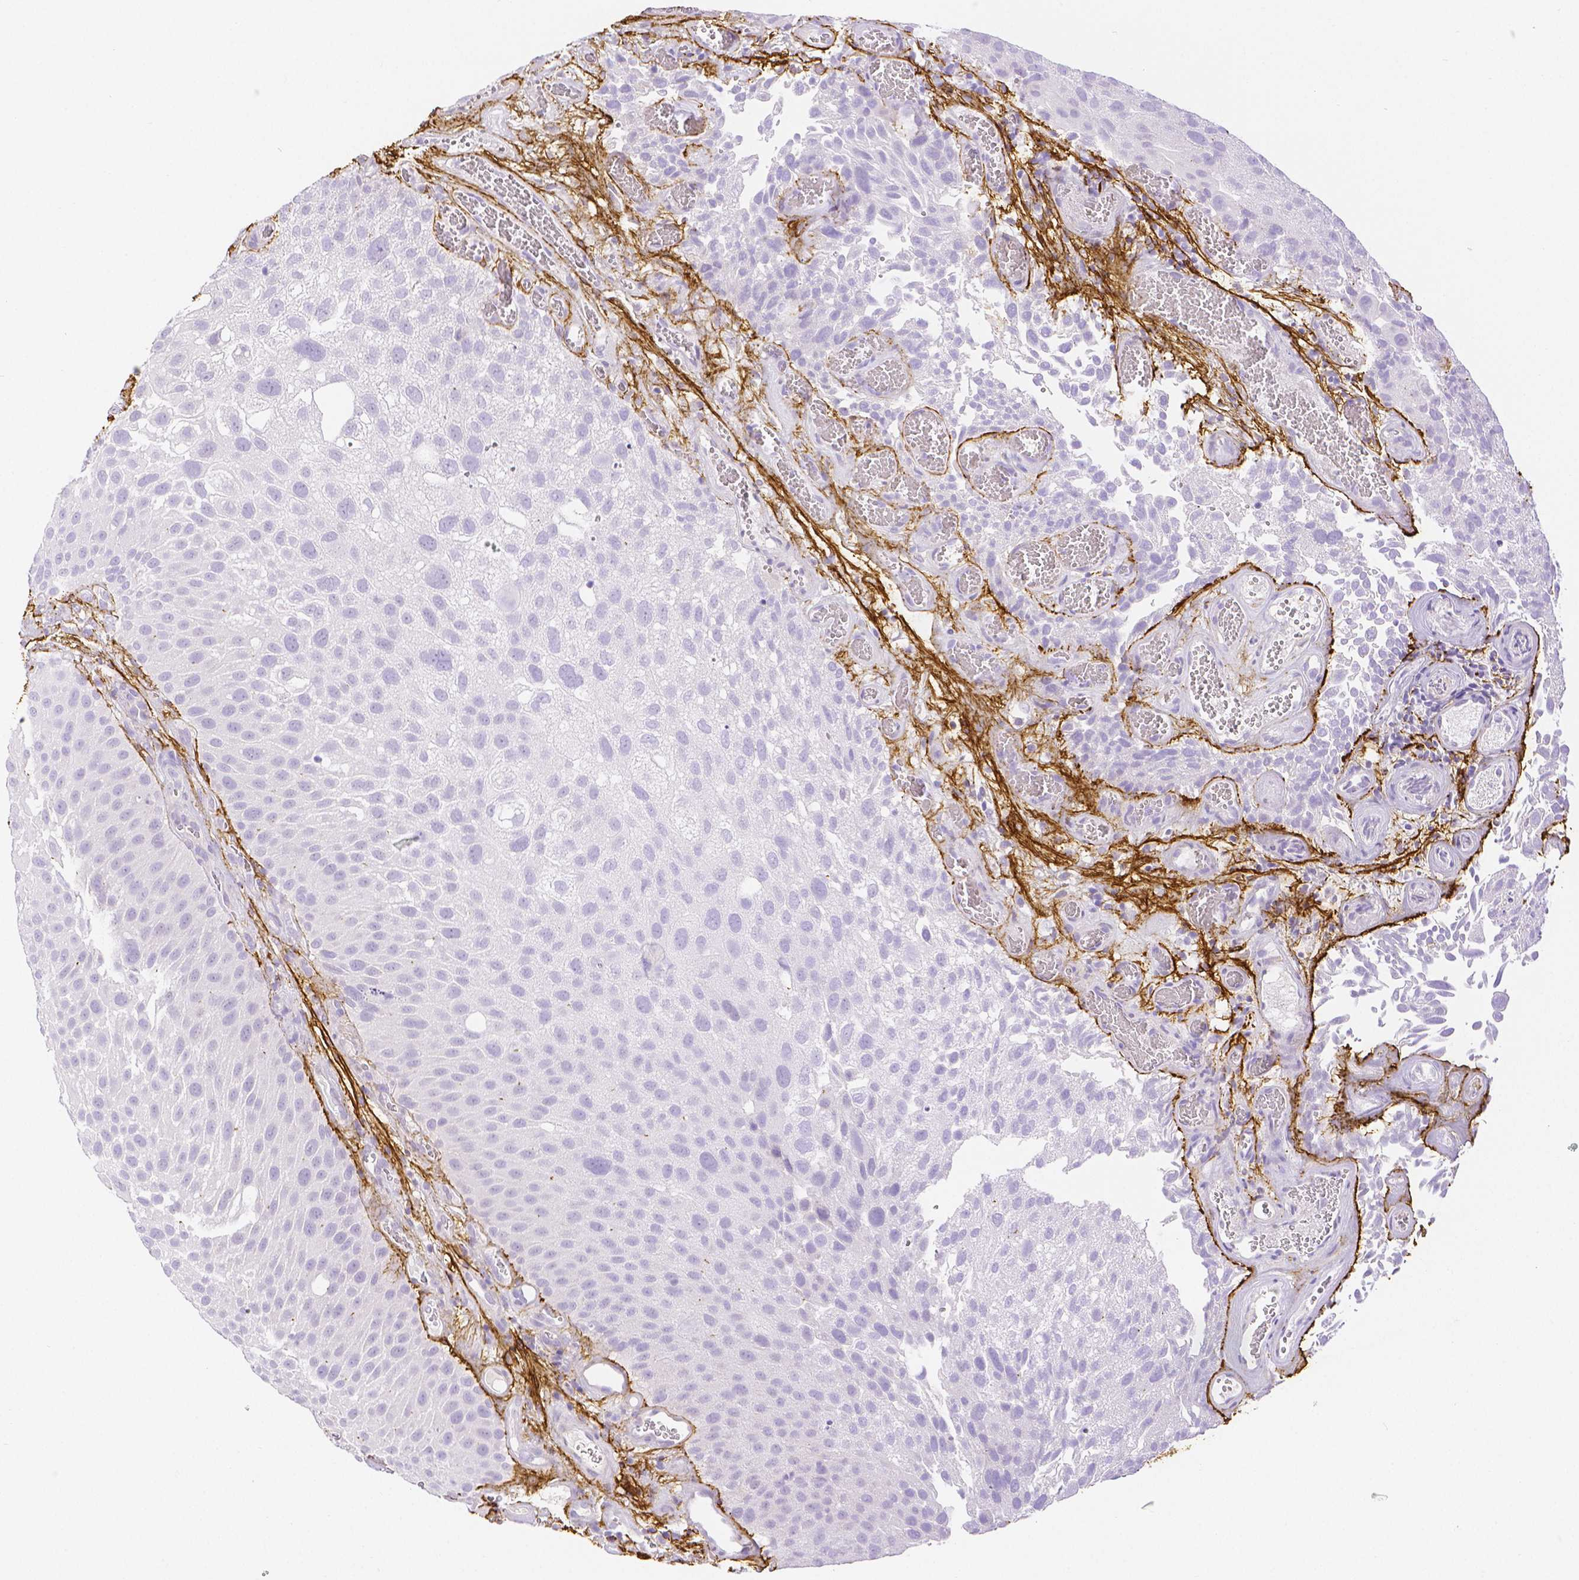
{"staining": {"intensity": "negative", "quantity": "none", "location": "none"}, "tissue": "urothelial cancer", "cell_type": "Tumor cells", "image_type": "cancer", "snomed": [{"axis": "morphology", "description": "Urothelial carcinoma, Low grade"}, {"axis": "topography", "description": "Urinary bladder"}], "caption": "Urothelial cancer was stained to show a protein in brown. There is no significant positivity in tumor cells. (Immunohistochemistry, brightfield microscopy, high magnification).", "gene": "FBN1", "patient": {"sex": "male", "age": 72}}